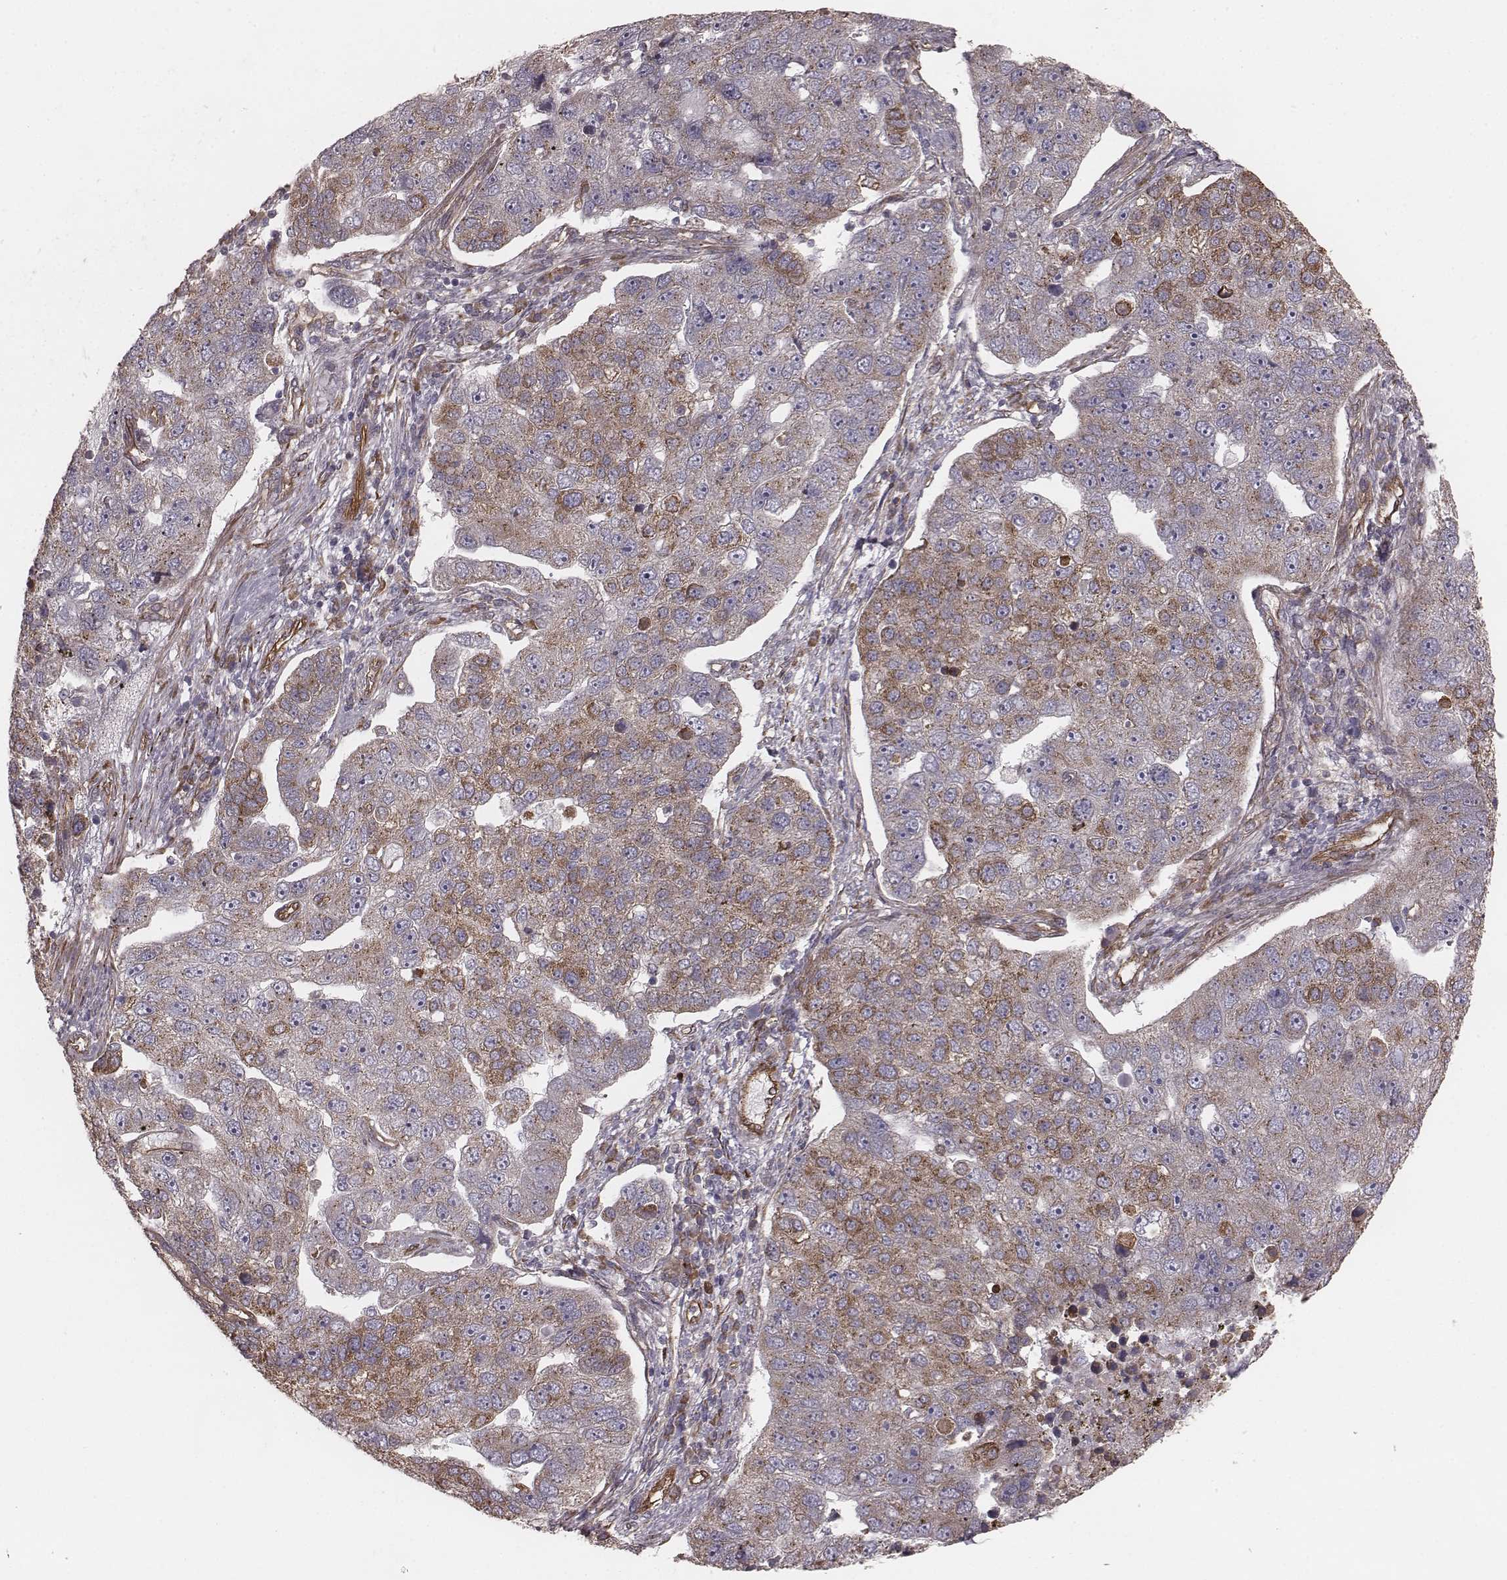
{"staining": {"intensity": "weak", "quantity": ">75%", "location": "cytoplasmic/membranous"}, "tissue": "pancreatic cancer", "cell_type": "Tumor cells", "image_type": "cancer", "snomed": [{"axis": "morphology", "description": "Adenocarcinoma, NOS"}, {"axis": "topography", "description": "Pancreas"}], "caption": "High-power microscopy captured an immunohistochemistry histopathology image of pancreatic cancer (adenocarcinoma), revealing weak cytoplasmic/membranous staining in approximately >75% of tumor cells.", "gene": "PALMD", "patient": {"sex": "female", "age": 61}}